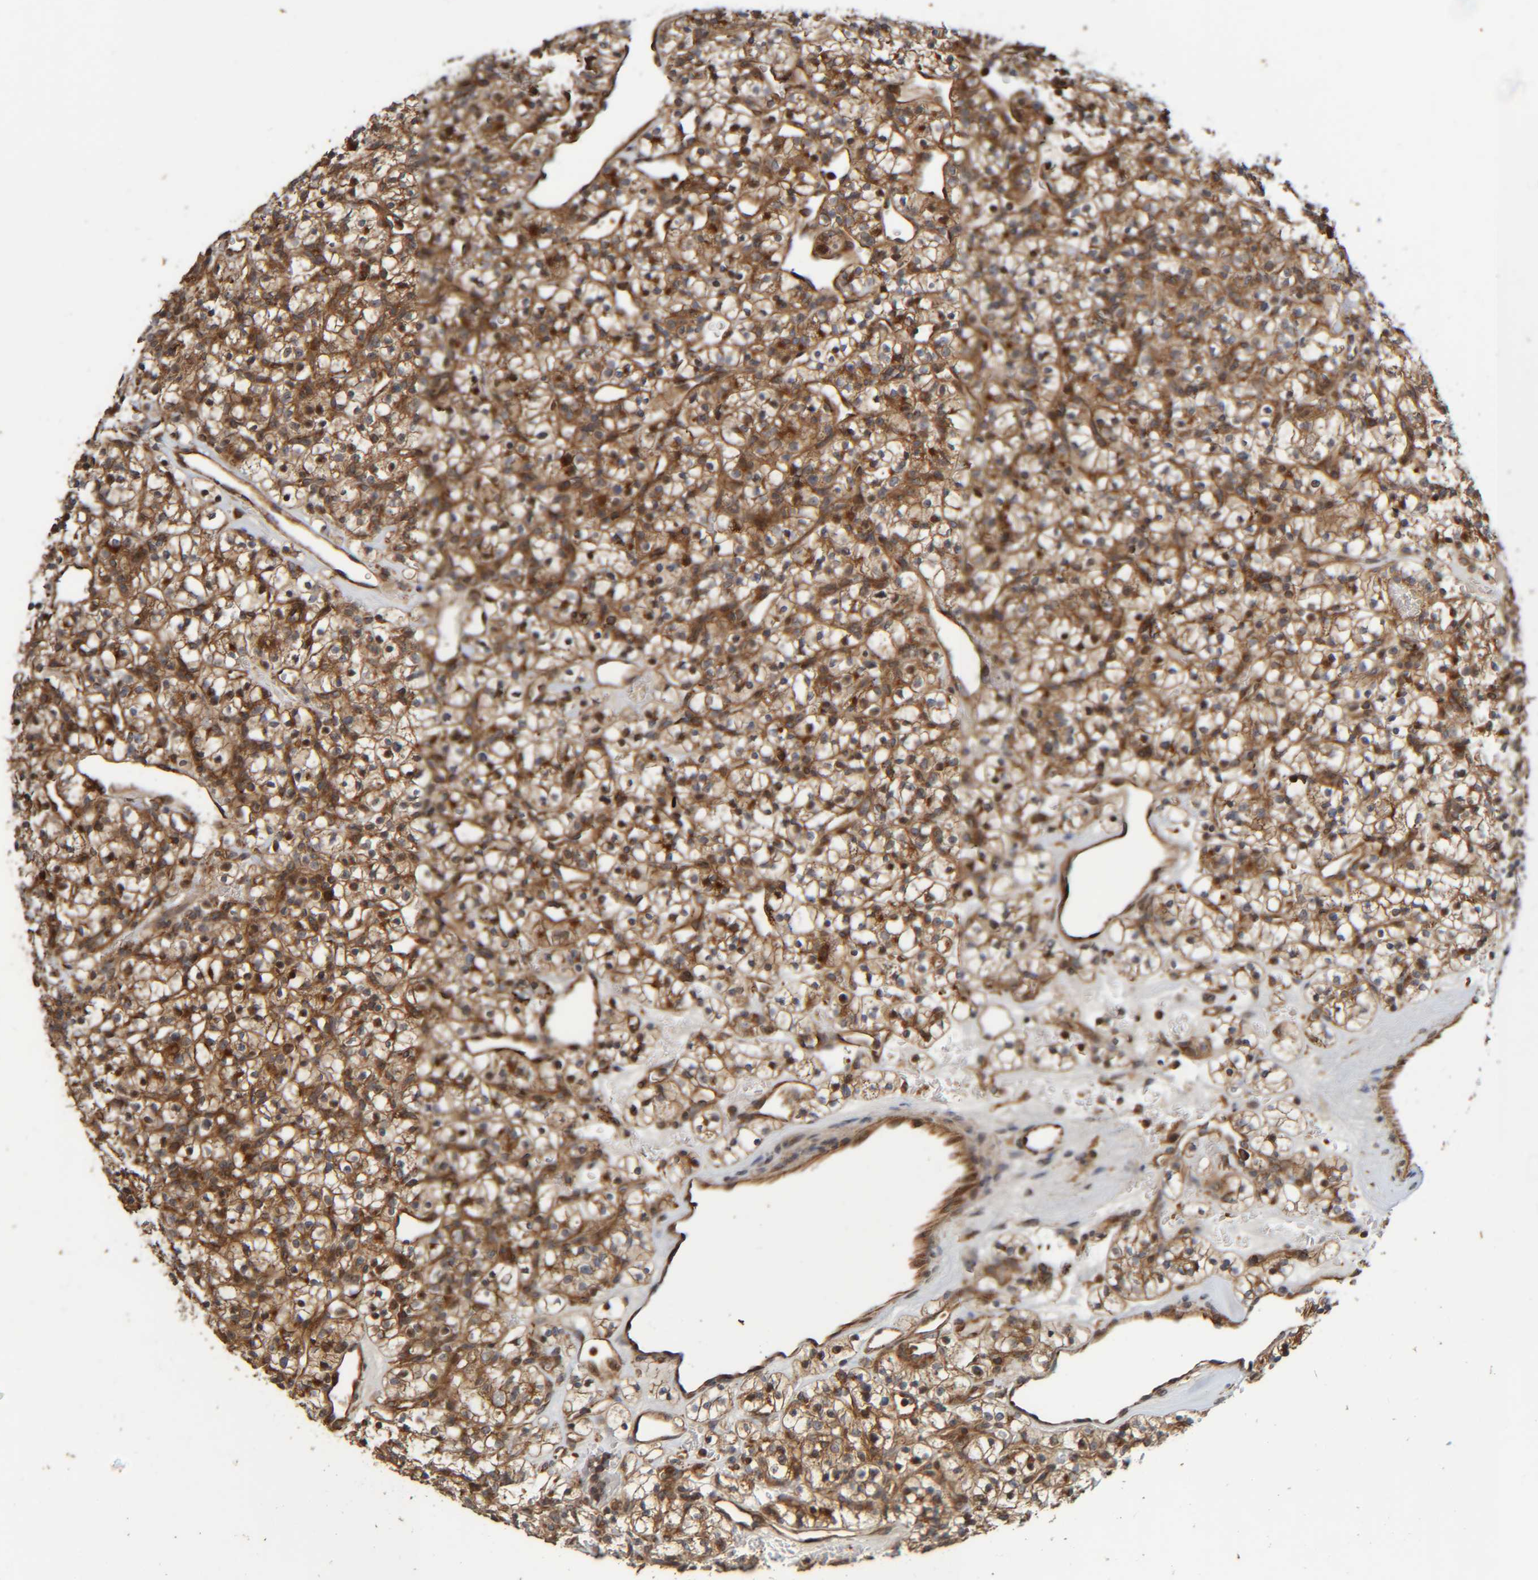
{"staining": {"intensity": "moderate", "quantity": ">75%", "location": "cytoplasmic/membranous"}, "tissue": "renal cancer", "cell_type": "Tumor cells", "image_type": "cancer", "snomed": [{"axis": "morphology", "description": "Adenocarcinoma, NOS"}, {"axis": "topography", "description": "Kidney"}], "caption": "Moderate cytoplasmic/membranous protein staining is present in approximately >75% of tumor cells in renal cancer (adenocarcinoma).", "gene": "CCDC57", "patient": {"sex": "female", "age": 57}}